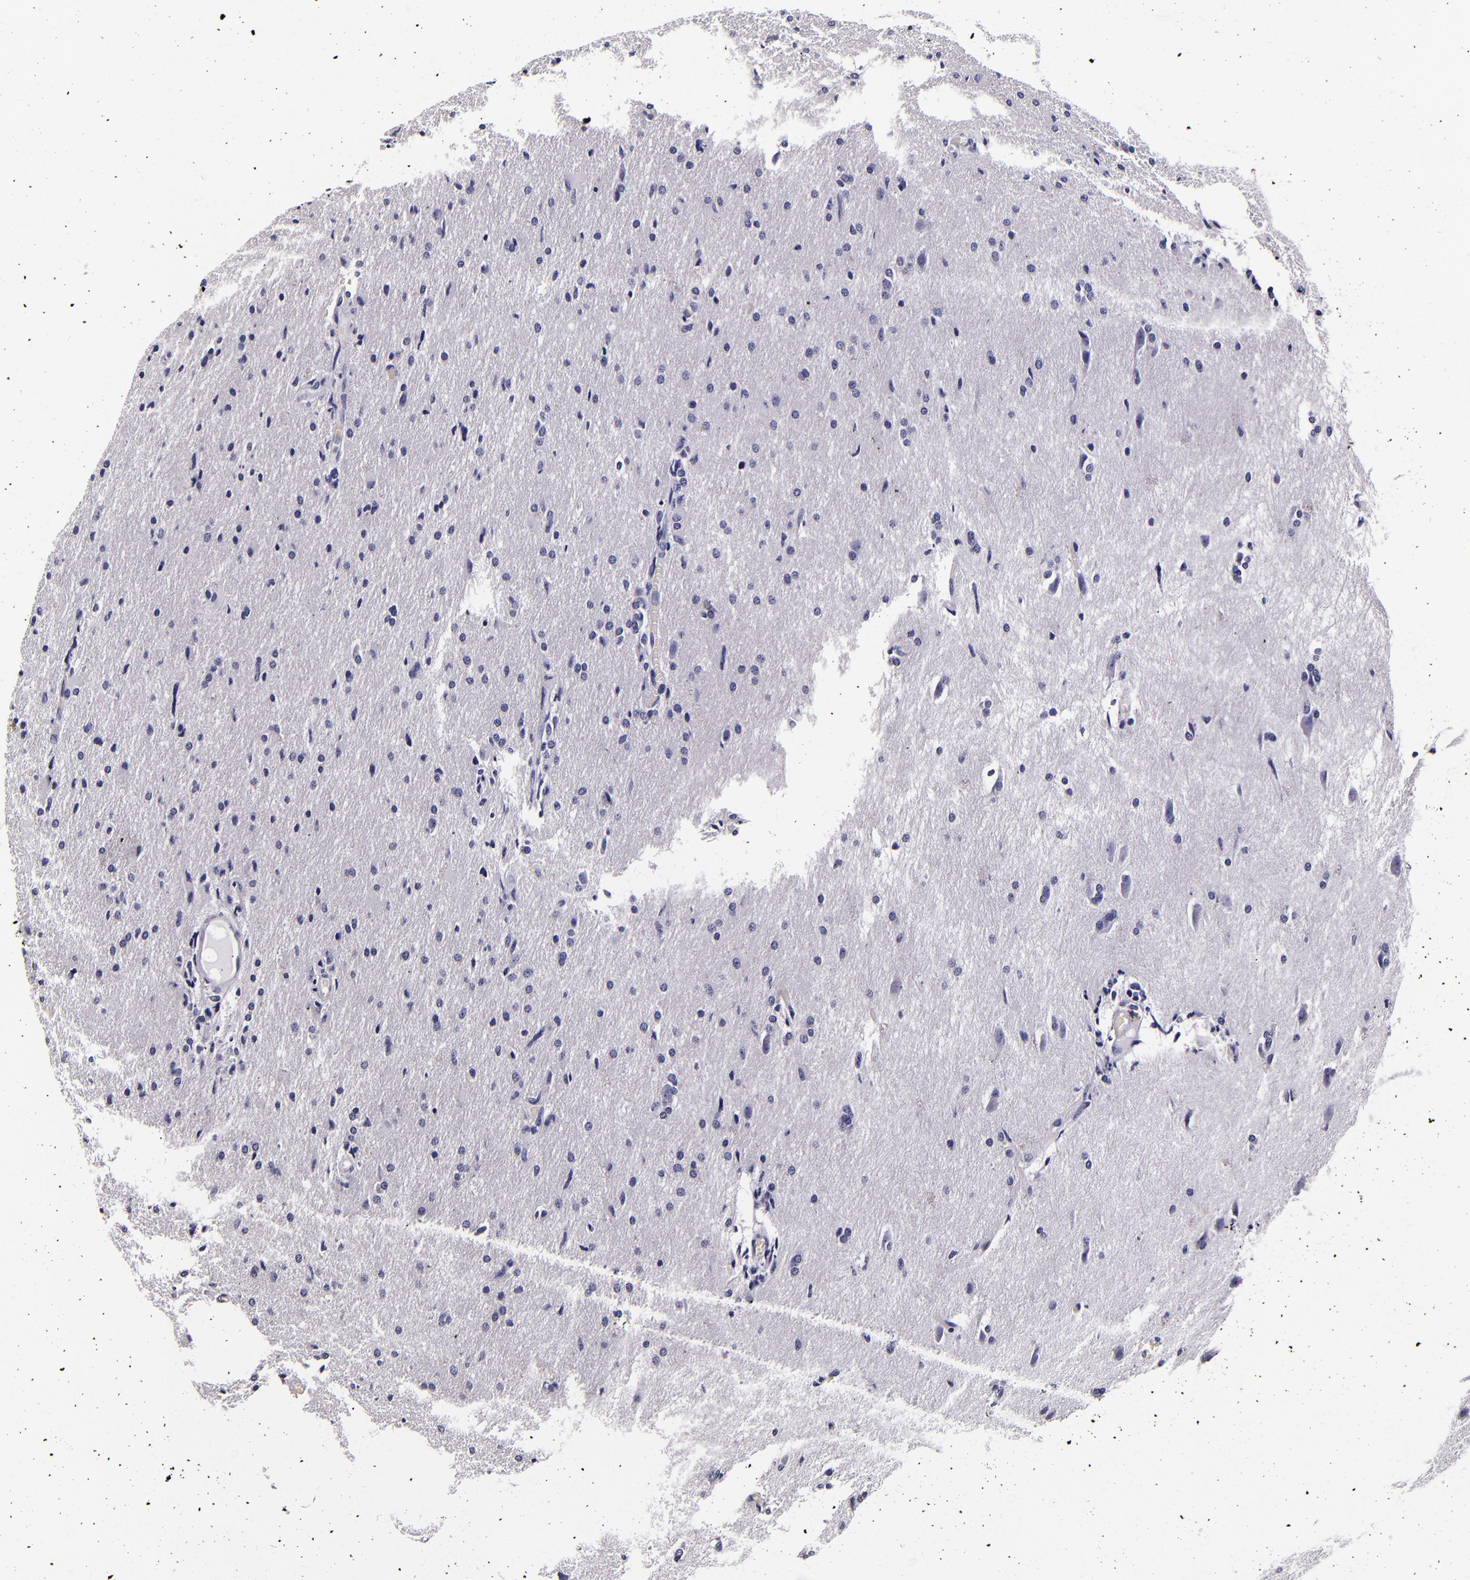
{"staining": {"intensity": "negative", "quantity": "none", "location": "none"}, "tissue": "glioma", "cell_type": "Tumor cells", "image_type": "cancer", "snomed": [{"axis": "morphology", "description": "Glioma, malignant, High grade"}, {"axis": "topography", "description": "Brain"}], "caption": "Glioma stained for a protein using immunohistochemistry (IHC) shows no expression tumor cells.", "gene": "FBN1", "patient": {"sex": "male", "age": 68}}